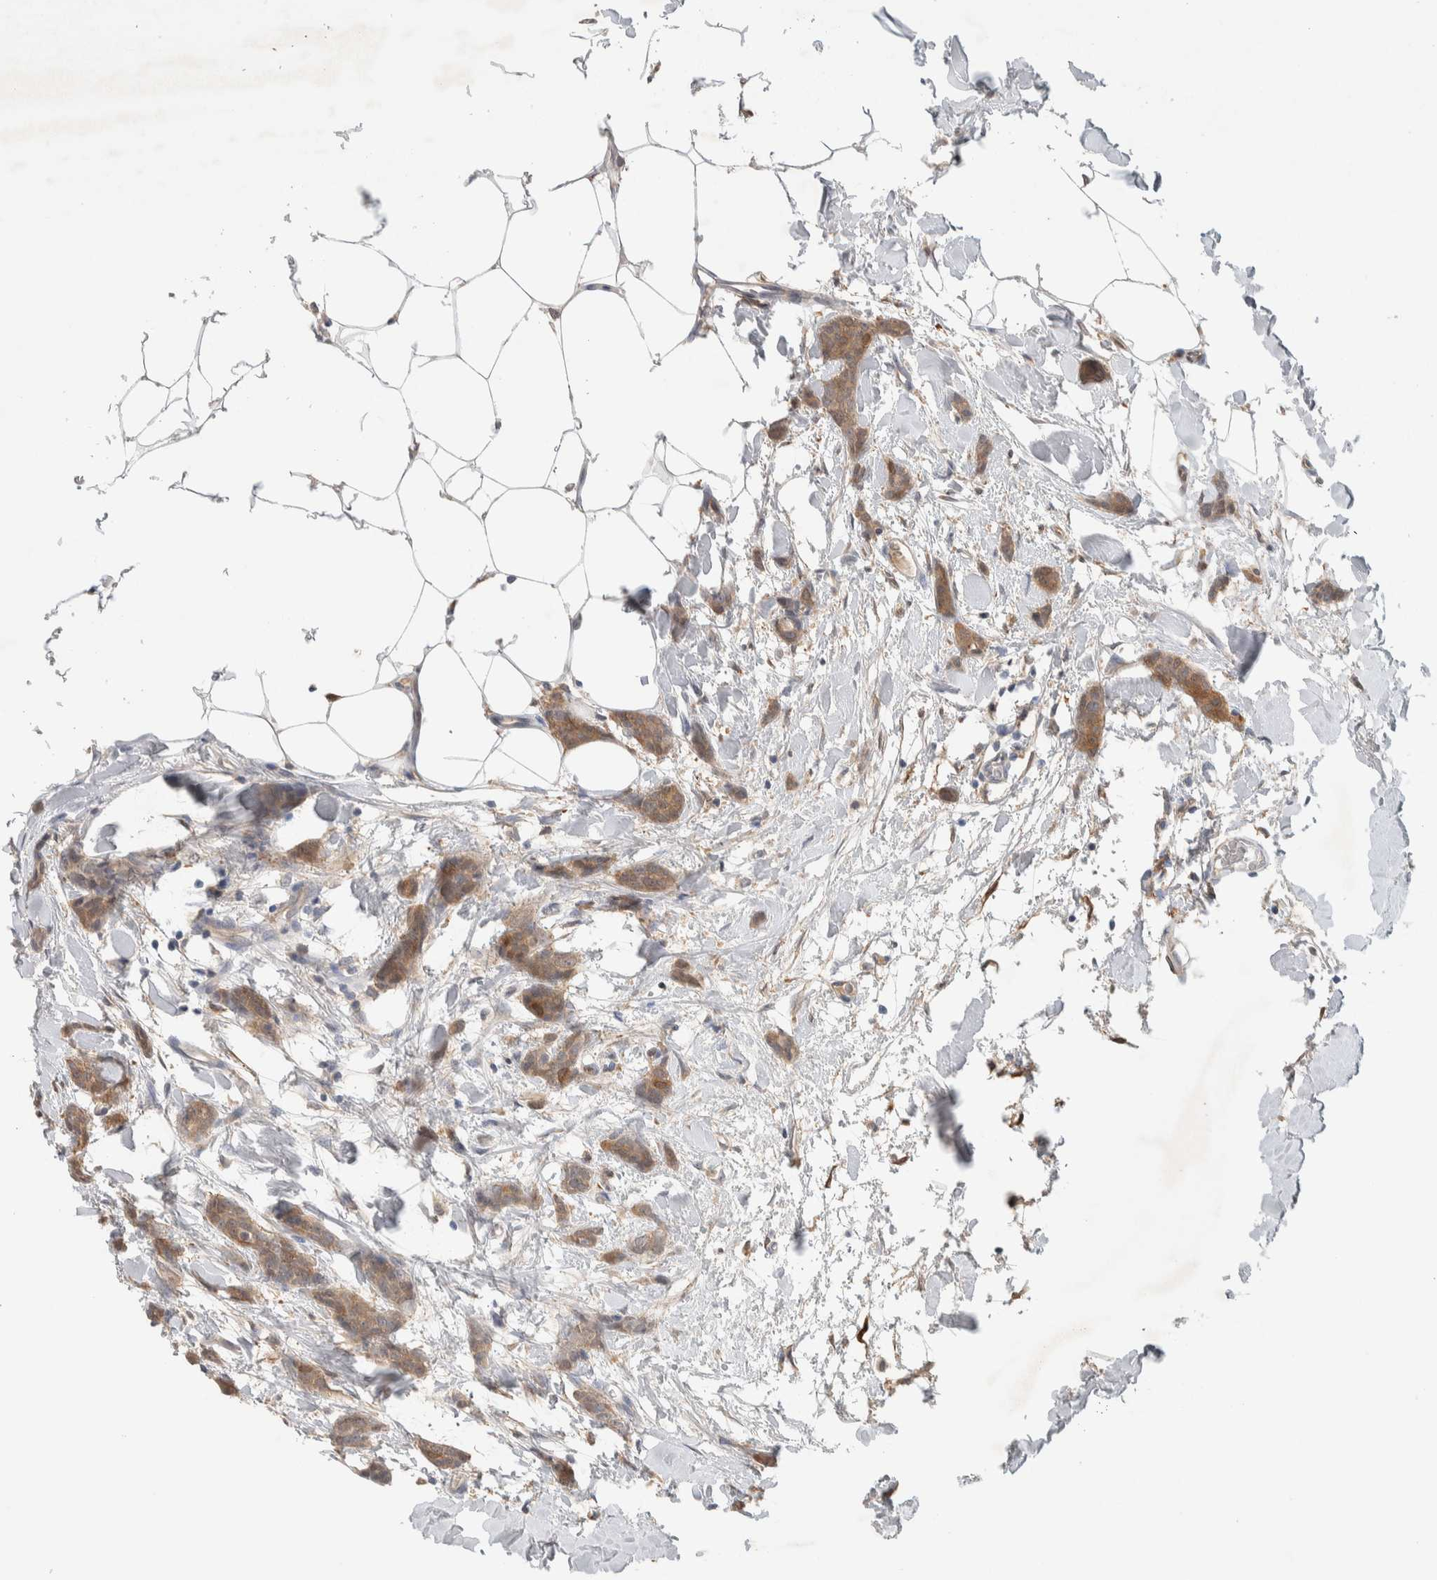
{"staining": {"intensity": "moderate", "quantity": ">75%", "location": "cytoplasmic/membranous"}, "tissue": "breast cancer", "cell_type": "Tumor cells", "image_type": "cancer", "snomed": [{"axis": "morphology", "description": "Lobular carcinoma"}, {"axis": "topography", "description": "Skin"}, {"axis": "topography", "description": "Breast"}], "caption": "This is an image of IHC staining of breast lobular carcinoma, which shows moderate staining in the cytoplasmic/membranous of tumor cells.", "gene": "DEPTOR", "patient": {"sex": "female", "age": 46}}